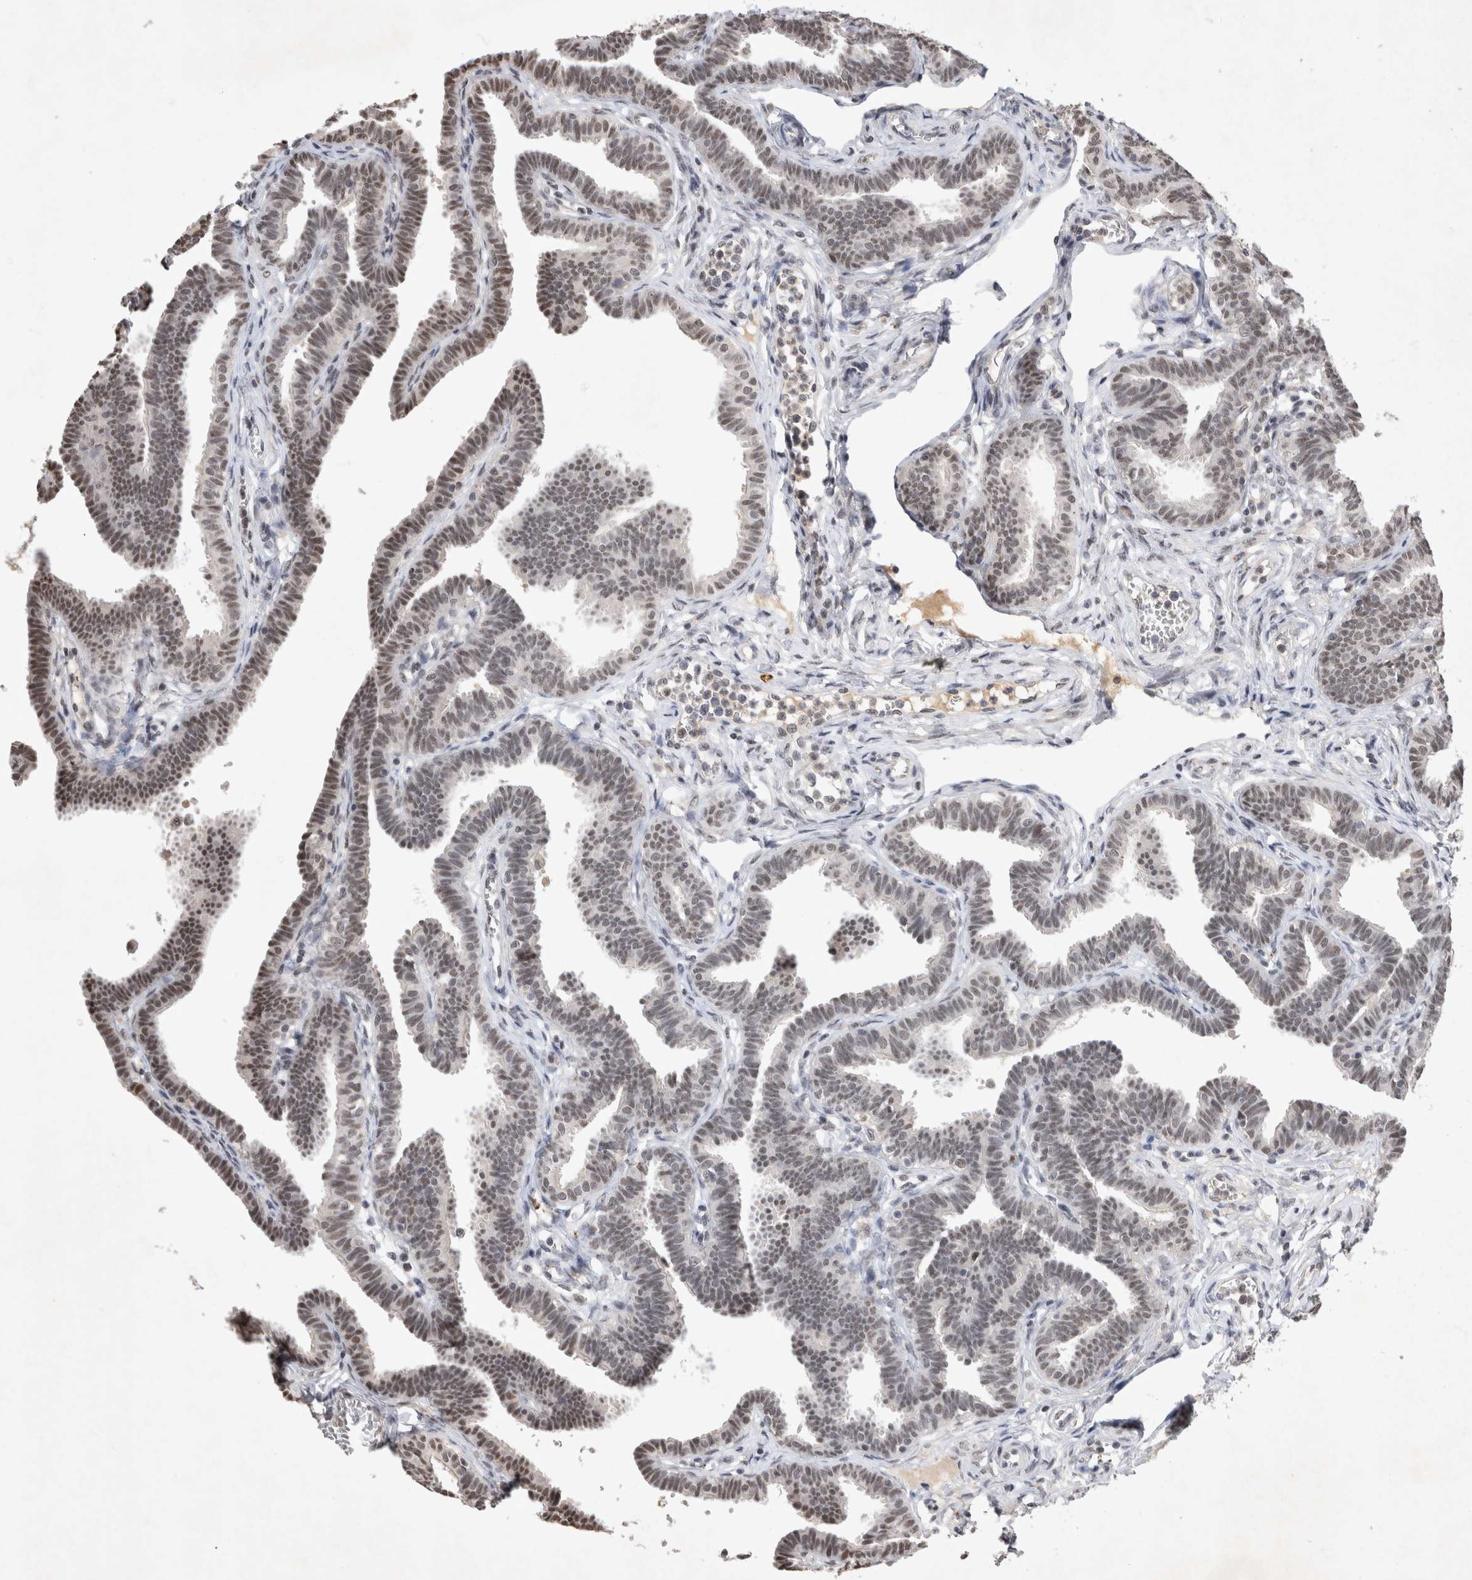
{"staining": {"intensity": "moderate", "quantity": "25%-75%", "location": "nuclear"}, "tissue": "fallopian tube", "cell_type": "Glandular cells", "image_type": "normal", "snomed": [{"axis": "morphology", "description": "Normal tissue, NOS"}, {"axis": "topography", "description": "Fallopian tube"}, {"axis": "topography", "description": "Ovary"}], "caption": "Protein staining shows moderate nuclear expression in about 25%-75% of glandular cells in benign fallopian tube. Using DAB (3,3'-diaminobenzidine) (brown) and hematoxylin (blue) stains, captured at high magnification using brightfield microscopy.", "gene": "XRCC5", "patient": {"sex": "female", "age": 23}}